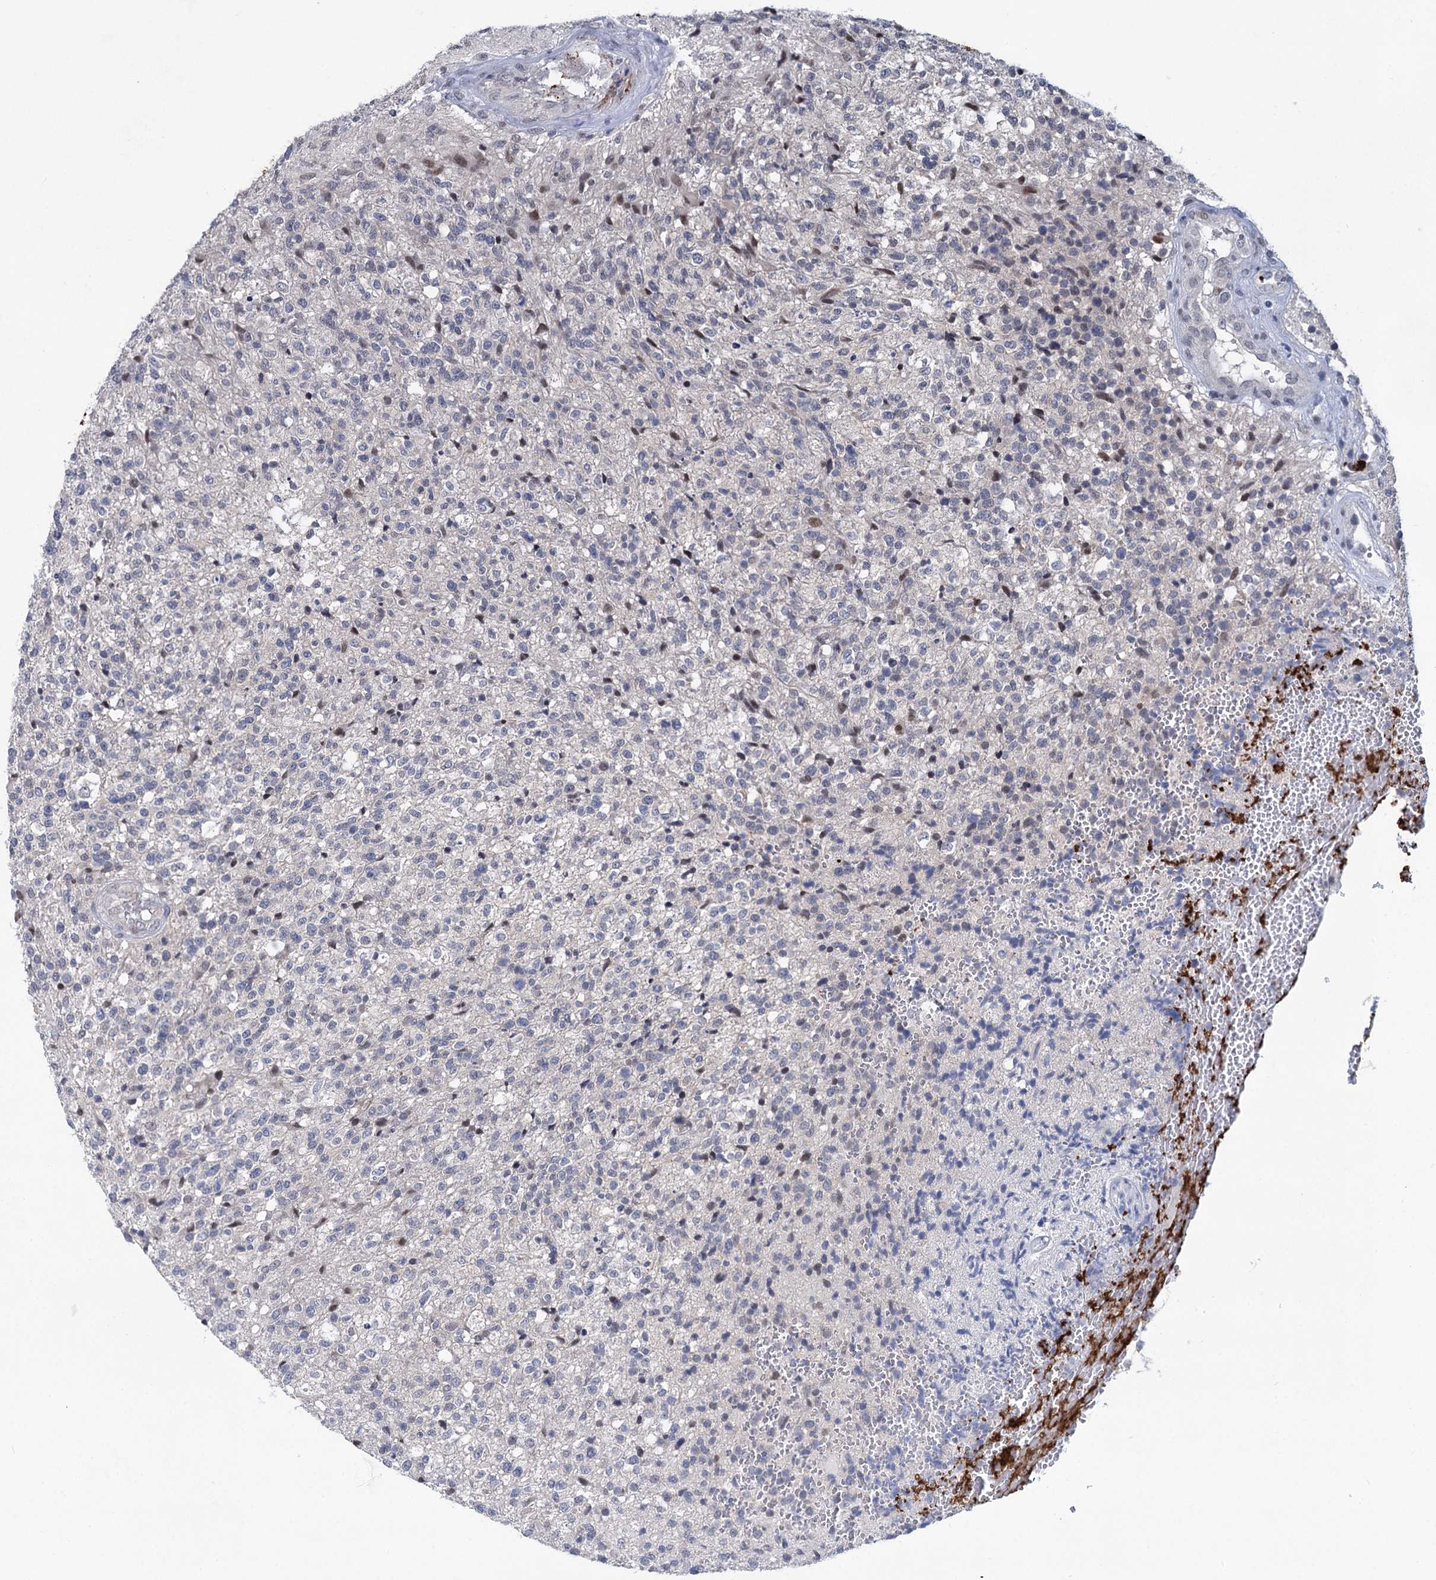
{"staining": {"intensity": "negative", "quantity": "none", "location": "none"}, "tissue": "glioma", "cell_type": "Tumor cells", "image_type": "cancer", "snomed": [{"axis": "morphology", "description": "Glioma, malignant, High grade"}, {"axis": "topography", "description": "Brain"}], "caption": "A micrograph of human malignant high-grade glioma is negative for staining in tumor cells.", "gene": "MON2", "patient": {"sex": "male", "age": 56}}